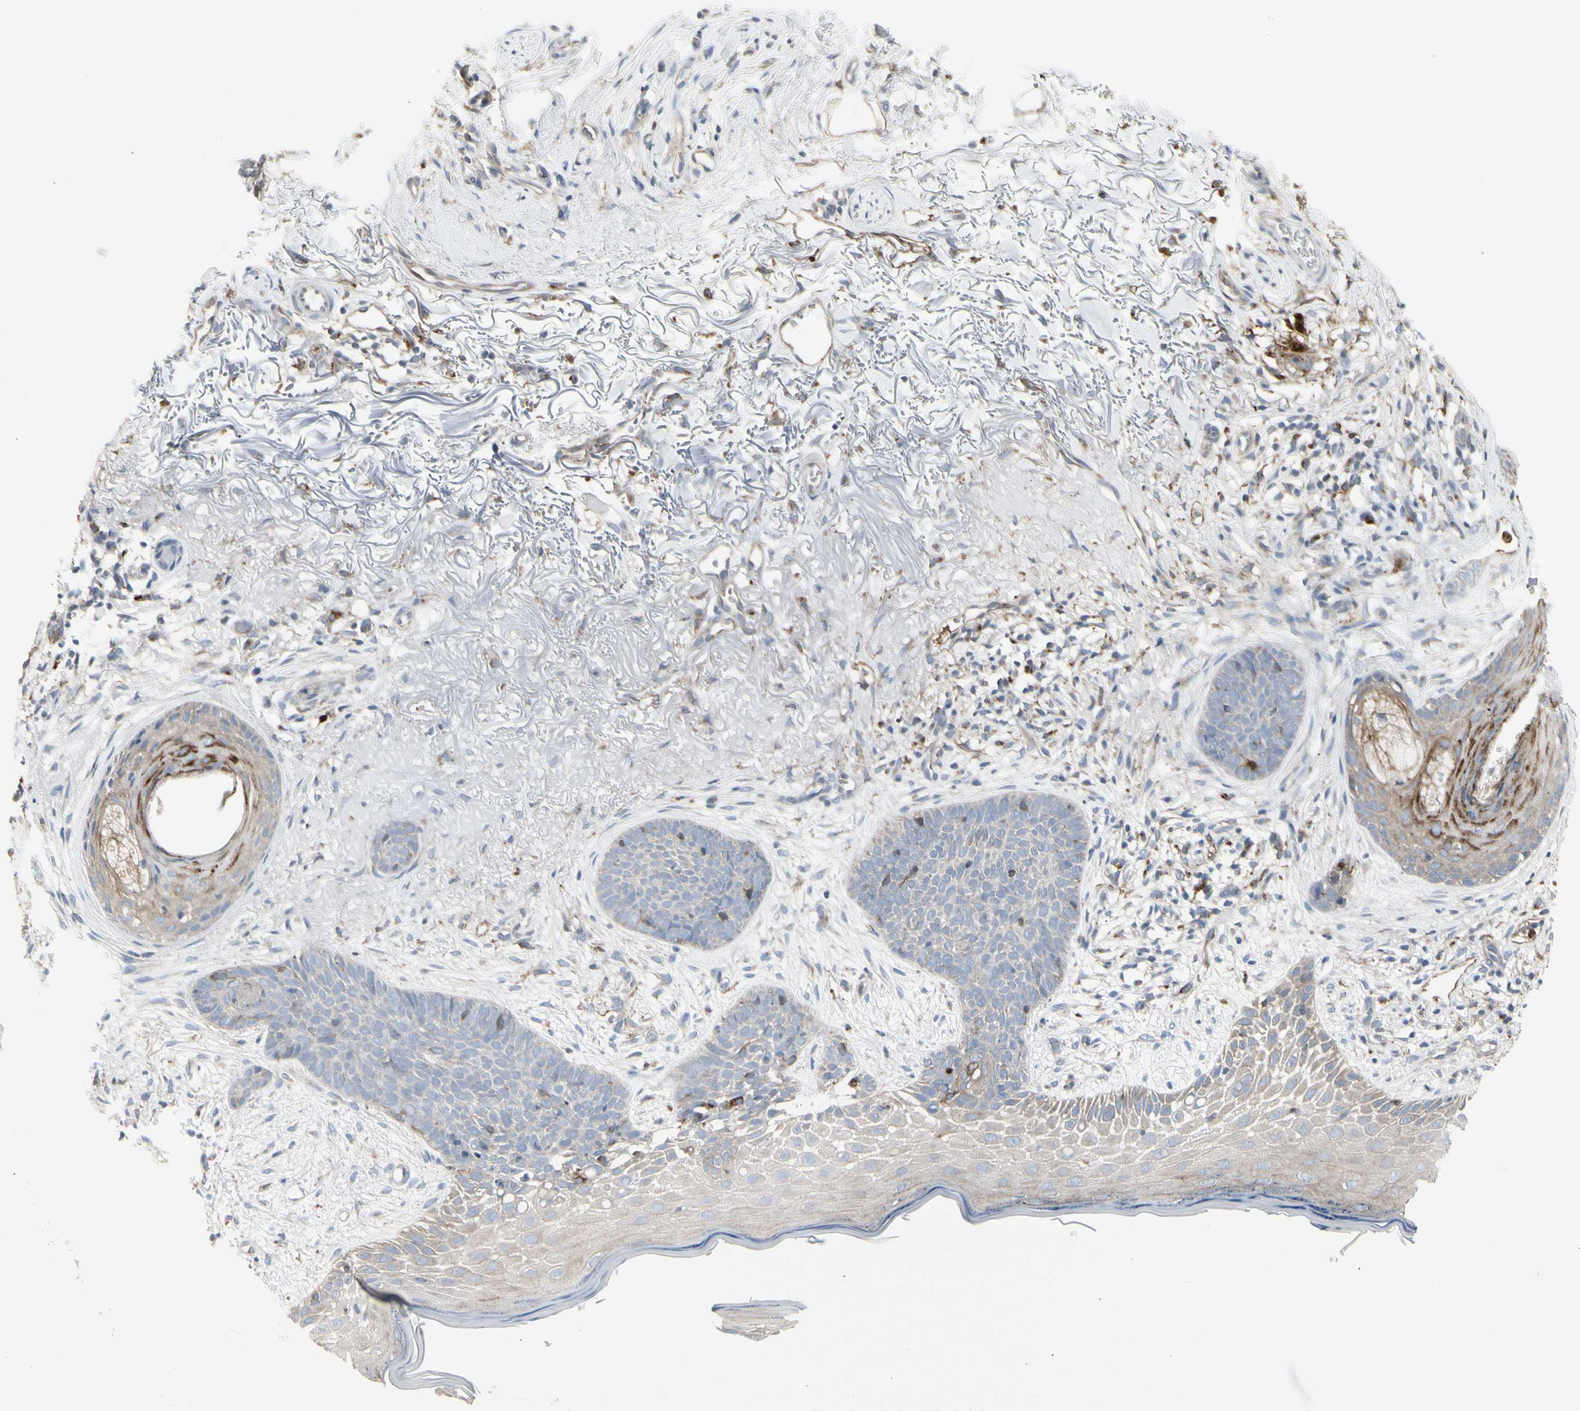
{"staining": {"intensity": "negative", "quantity": "none", "location": "none"}, "tissue": "skin cancer", "cell_type": "Tumor cells", "image_type": "cancer", "snomed": [{"axis": "morphology", "description": "Normal tissue, NOS"}, {"axis": "morphology", "description": "Basal cell carcinoma"}, {"axis": "topography", "description": "Skin"}], "caption": "A histopathology image of skin cancer stained for a protein shows no brown staining in tumor cells.", "gene": "ATP6V1B2", "patient": {"sex": "female", "age": 70}}